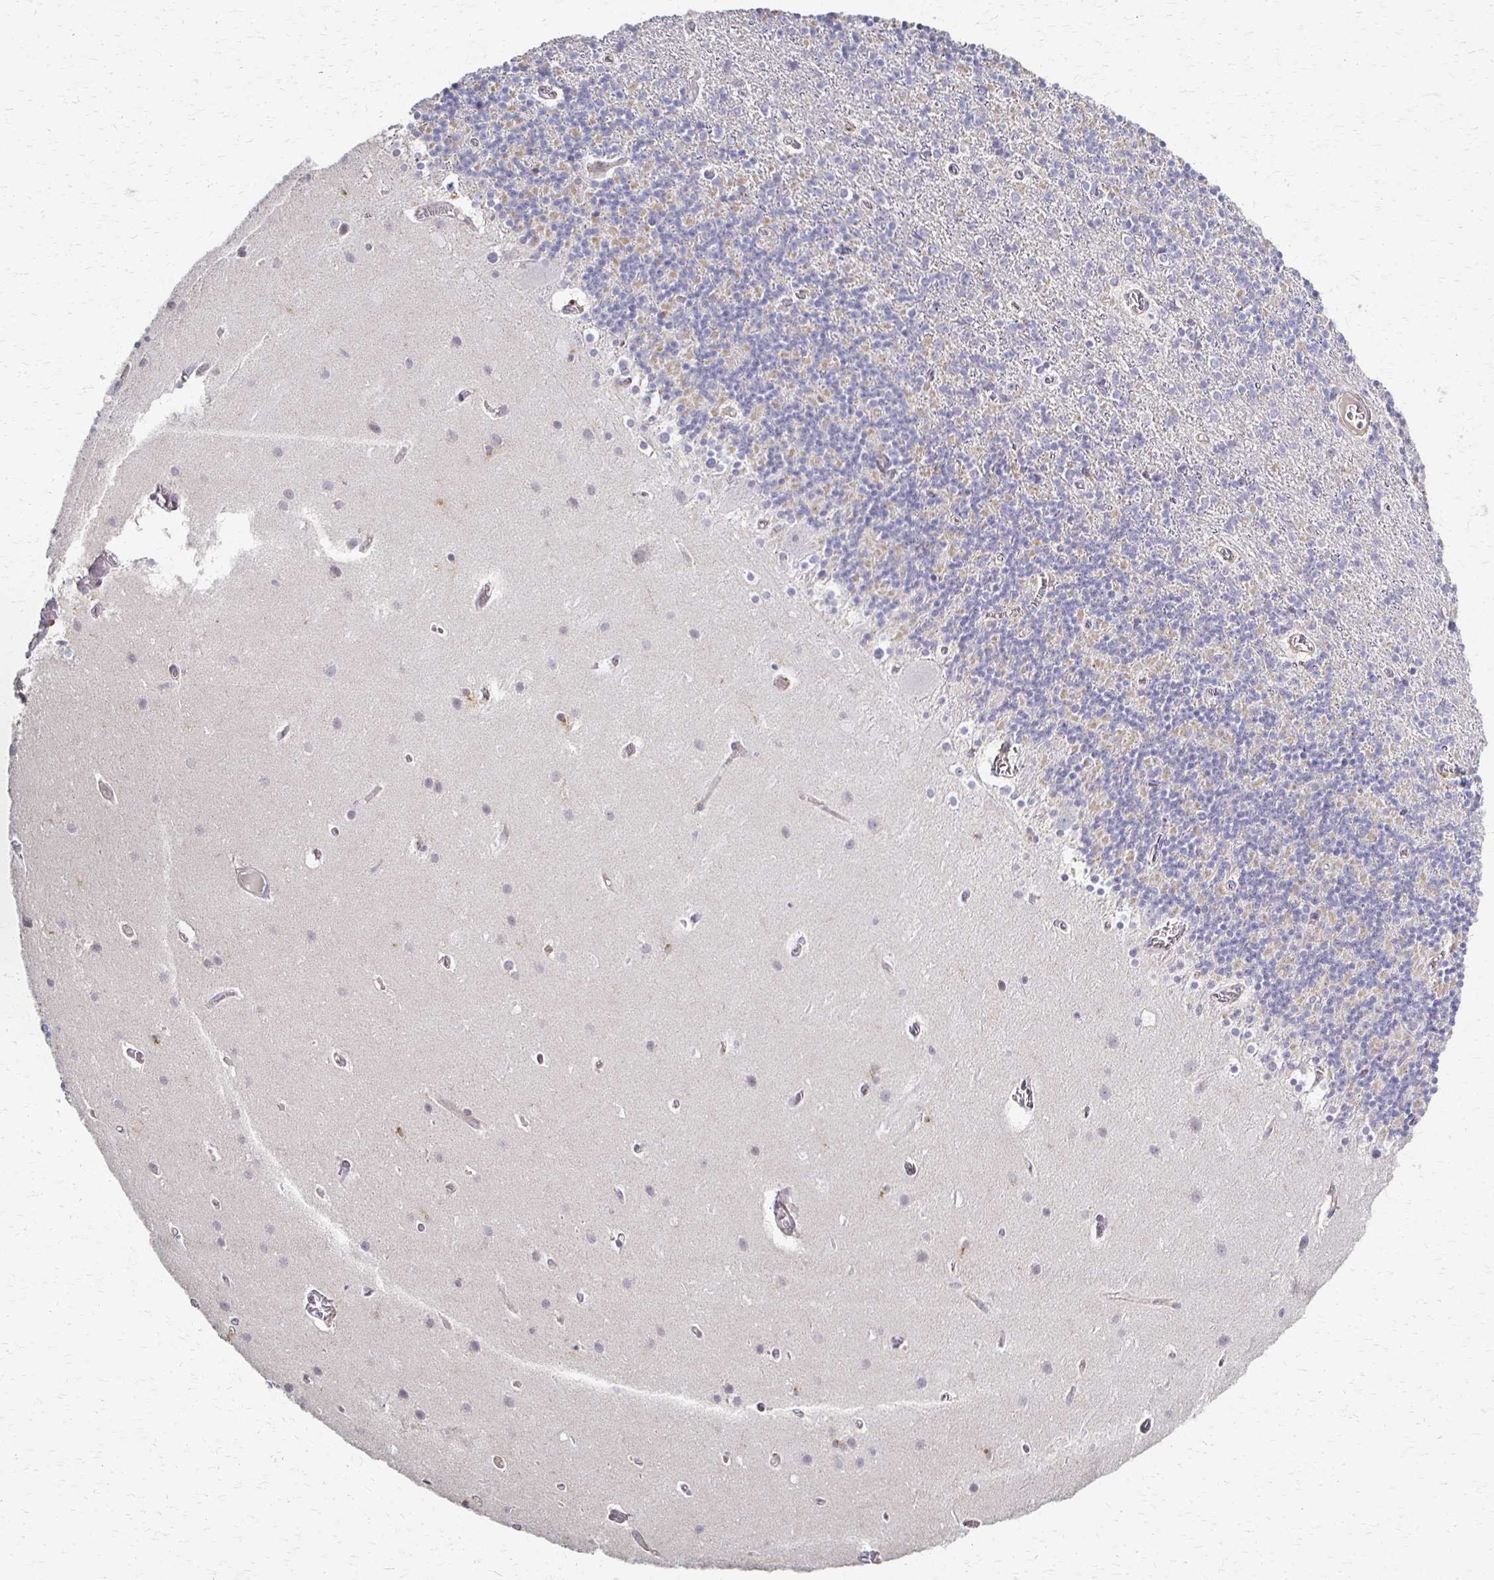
{"staining": {"intensity": "weak", "quantity": "<25%", "location": "cytoplasmic/membranous"}, "tissue": "cerebellum", "cell_type": "Cells in granular layer", "image_type": "normal", "snomed": [{"axis": "morphology", "description": "Normal tissue, NOS"}, {"axis": "topography", "description": "Cerebellum"}], "caption": "The photomicrograph displays no significant staining in cells in granular layer of cerebellum.", "gene": "C1QTNF7", "patient": {"sex": "male", "age": 70}}